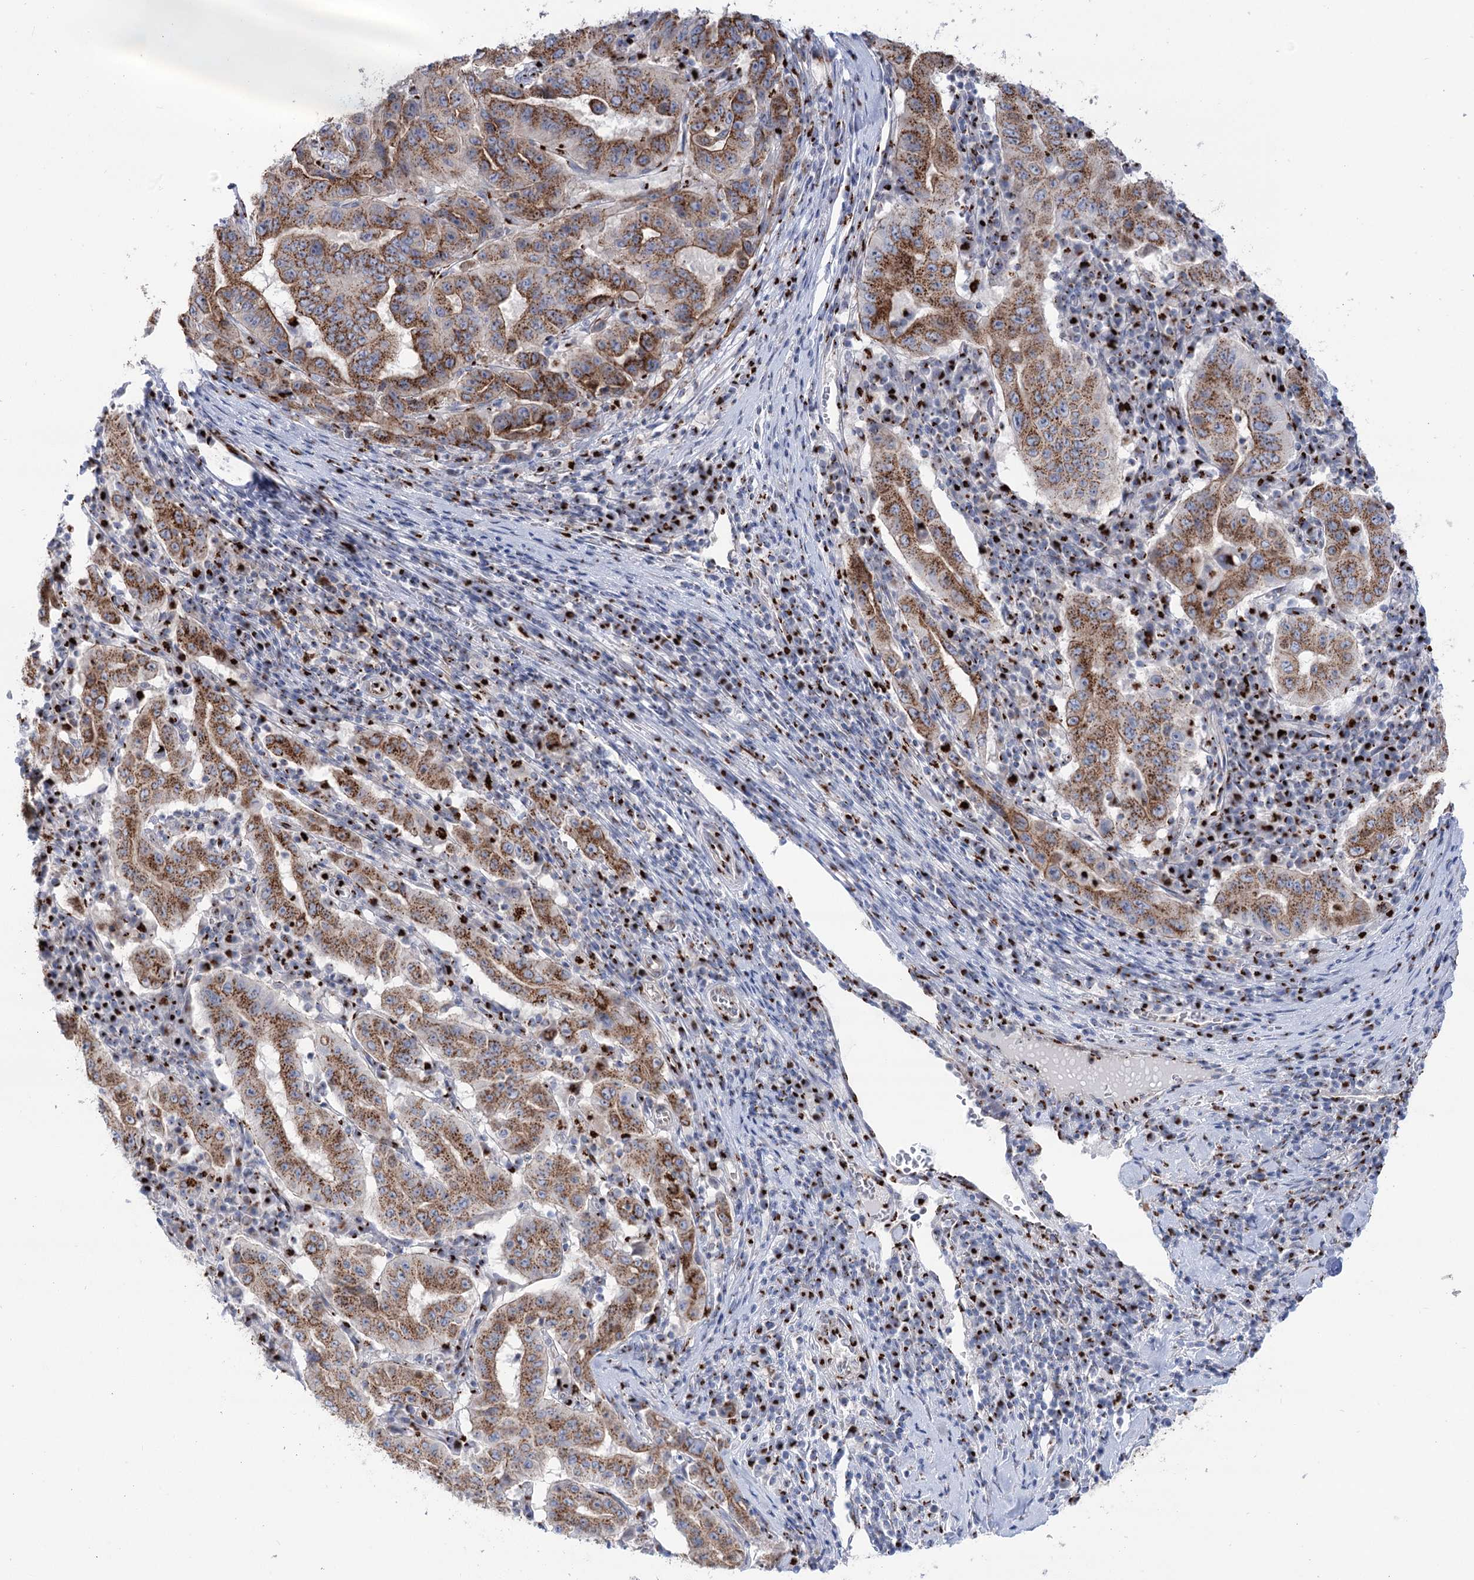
{"staining": {"intensity": "moderate", "quantity": ">75%", "location": "cytoplasmic/membranous"}, "tissue": "pancreatic cancer", "cell_type": "Tumor cells", "image_type": "cancer", "snomed": [{"axis": "morphology", "description": "Adenocarcinoma, NOS"}, {"axis": "topography", "description": "Pancreas"}], "caption": "This is an image of immunohistochemistry (IHC) staining of adenocarcinoma (pancreatic), which shows moderate expression in the cytoplasmic/membranous of tumor cells.", "gene": "TMEM165", "patient": {"sex": "male", "age": 63}}